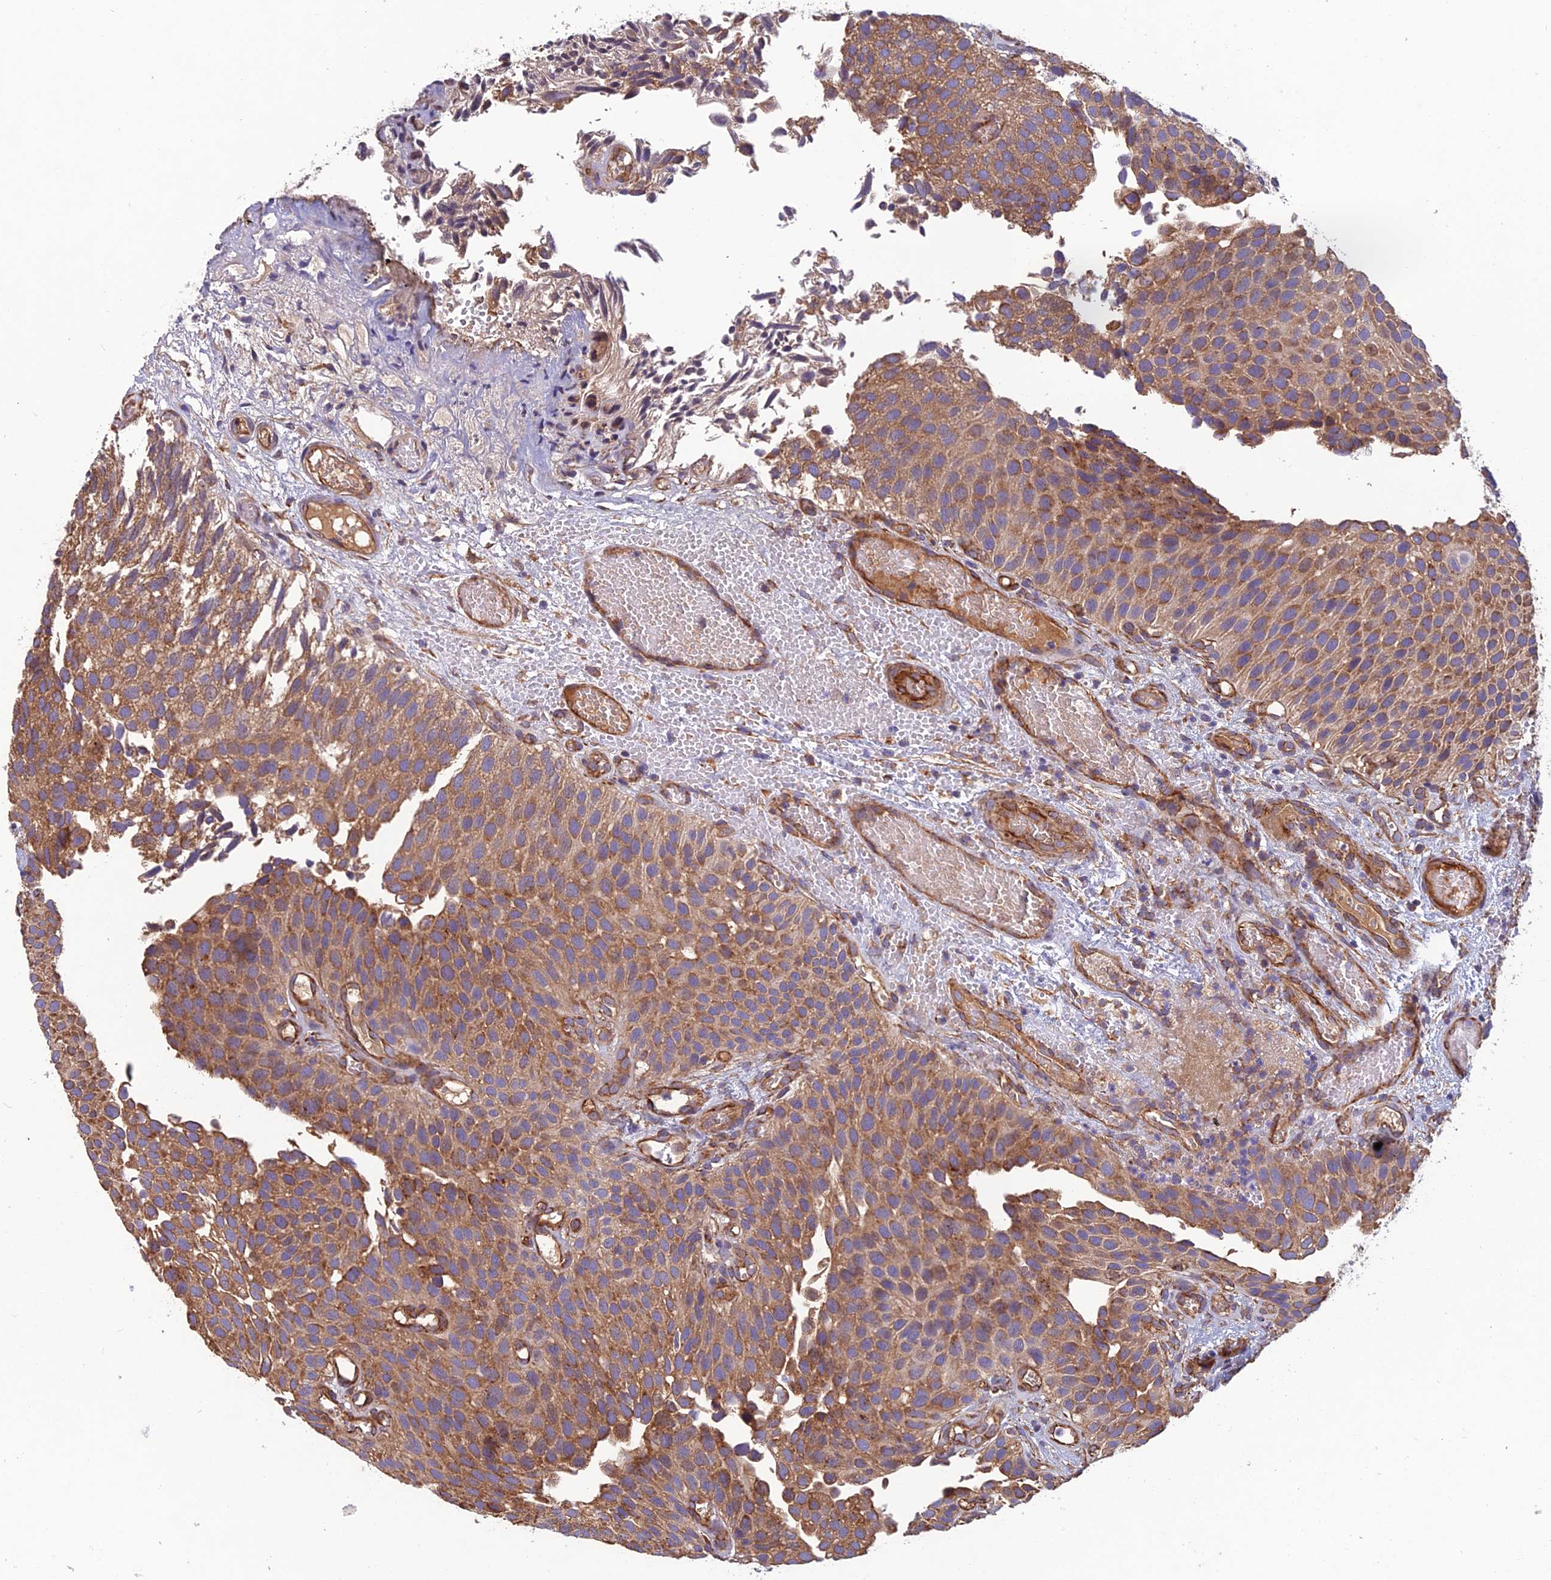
{"staining": {"intensity": "moderate", "quantity": ">75%", "location": "cytoplasmic/membranous"}, "tissue": "urothelial cancer", "cell_type": "Tumor cells", "image_type": "cancer", "snomed": [{"axis": "morphology", "description": "Urothelial carcinoma, Low grade"}, {"axis": "topography", "description": "Urinary bladder"}], "caption": "Moderate cytoplasmic/membranous staining for a protein is seen in approximately >75% of tumor cells of urothelial cancer using IHC.", "gene": "SPDL1", "patient": {"sex": "male", "age": 89}}